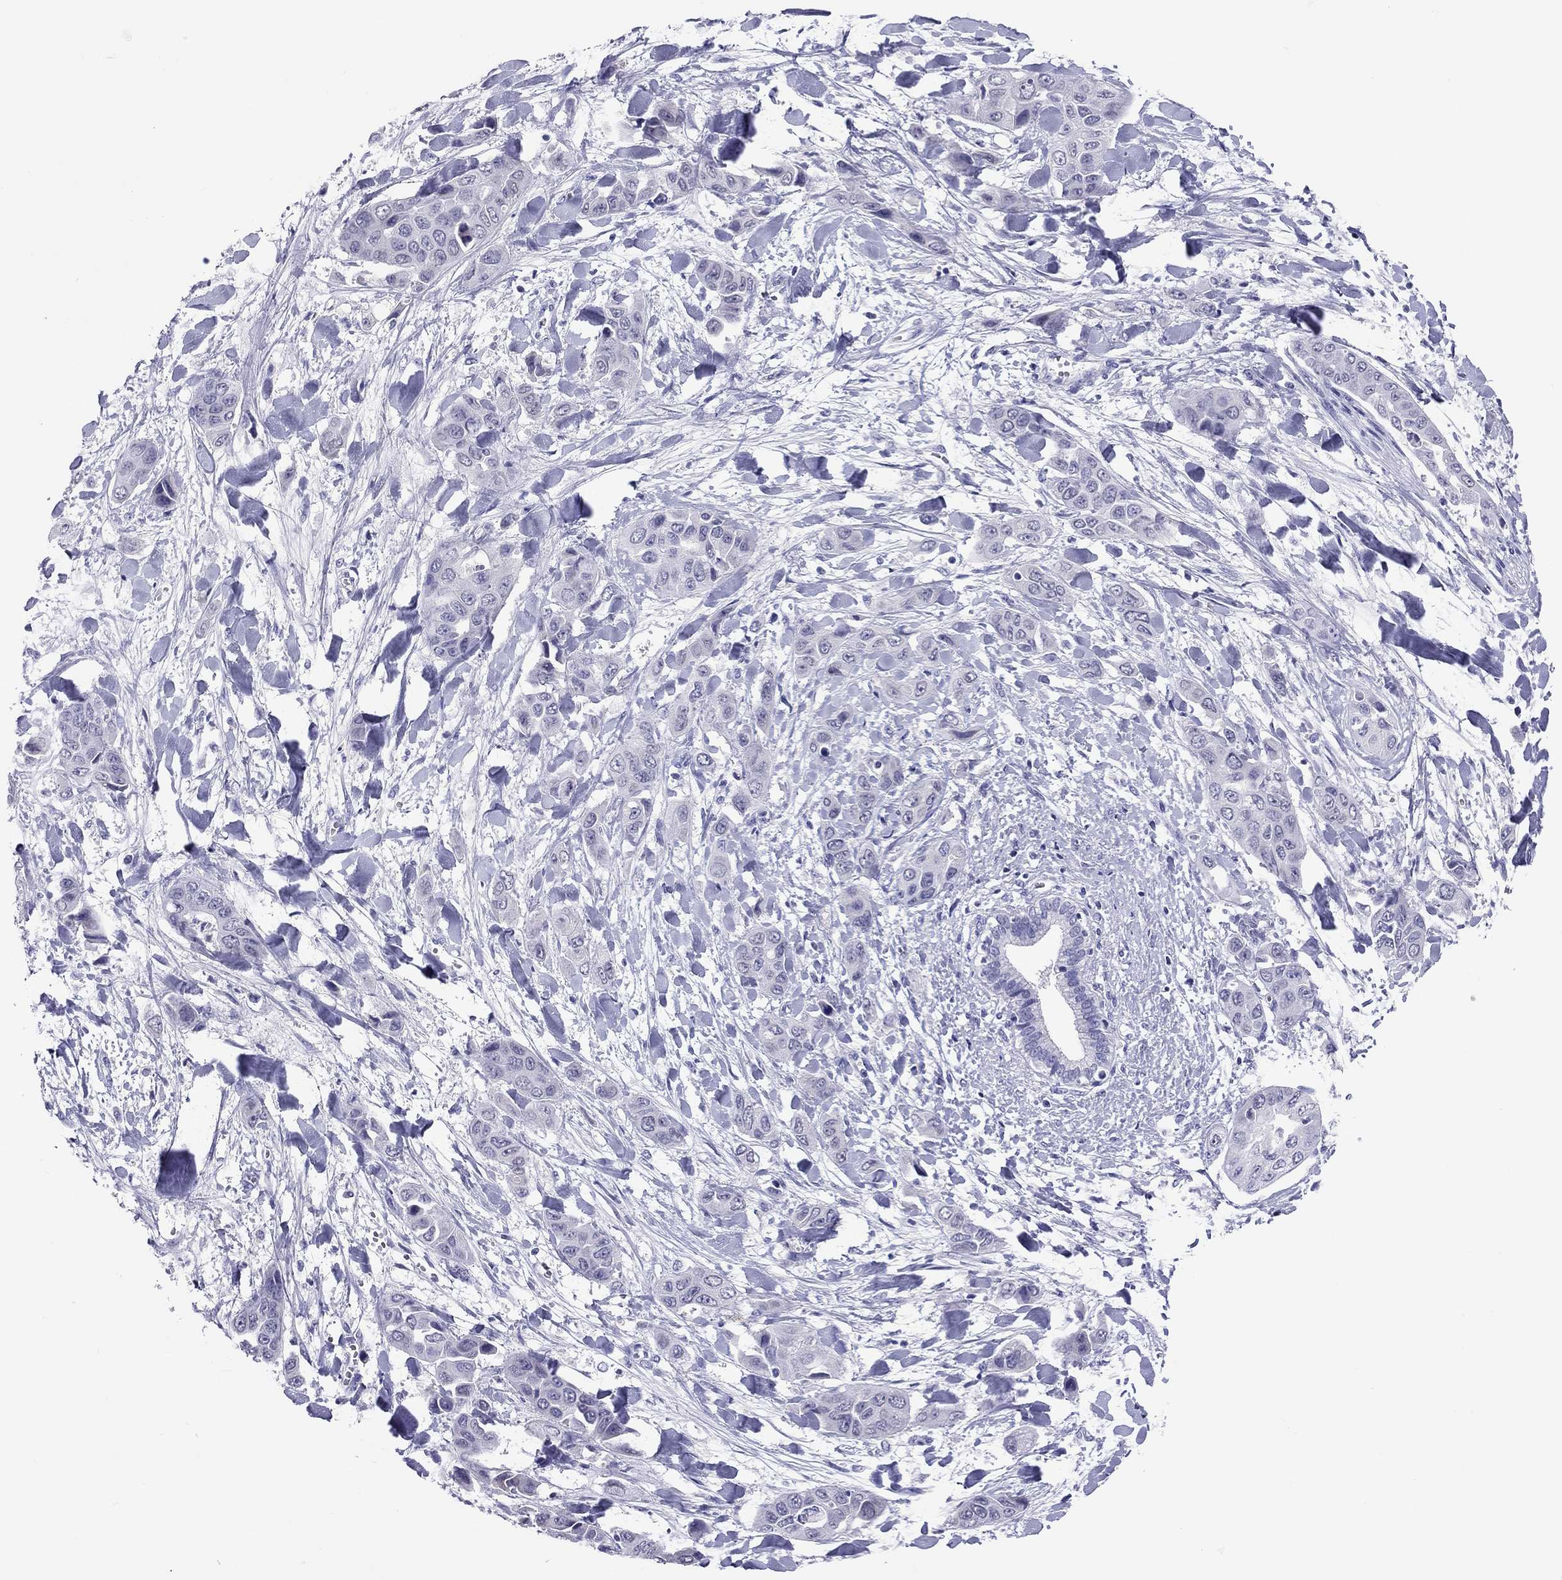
{"staining": {"intensity": "negative", "quantity": "none", "location": "none"}, "tissue": "liver cancer", "cell_type": "Tumor cells", "image_type": "cancer", "snomed": [{"axis": "morphology", "description": "Cholangiocarcinoma"}, {"axis": "topography", "description": "Liver"}], "caption": "High power microscopy micrograph of an immunohistochemistry micrograph of liver cancer (cholangiocarcinoma), revealing no significant staining in tumor cells.", "gene": "ARMC12", "patient": {"sex": "female", "age": 52}}